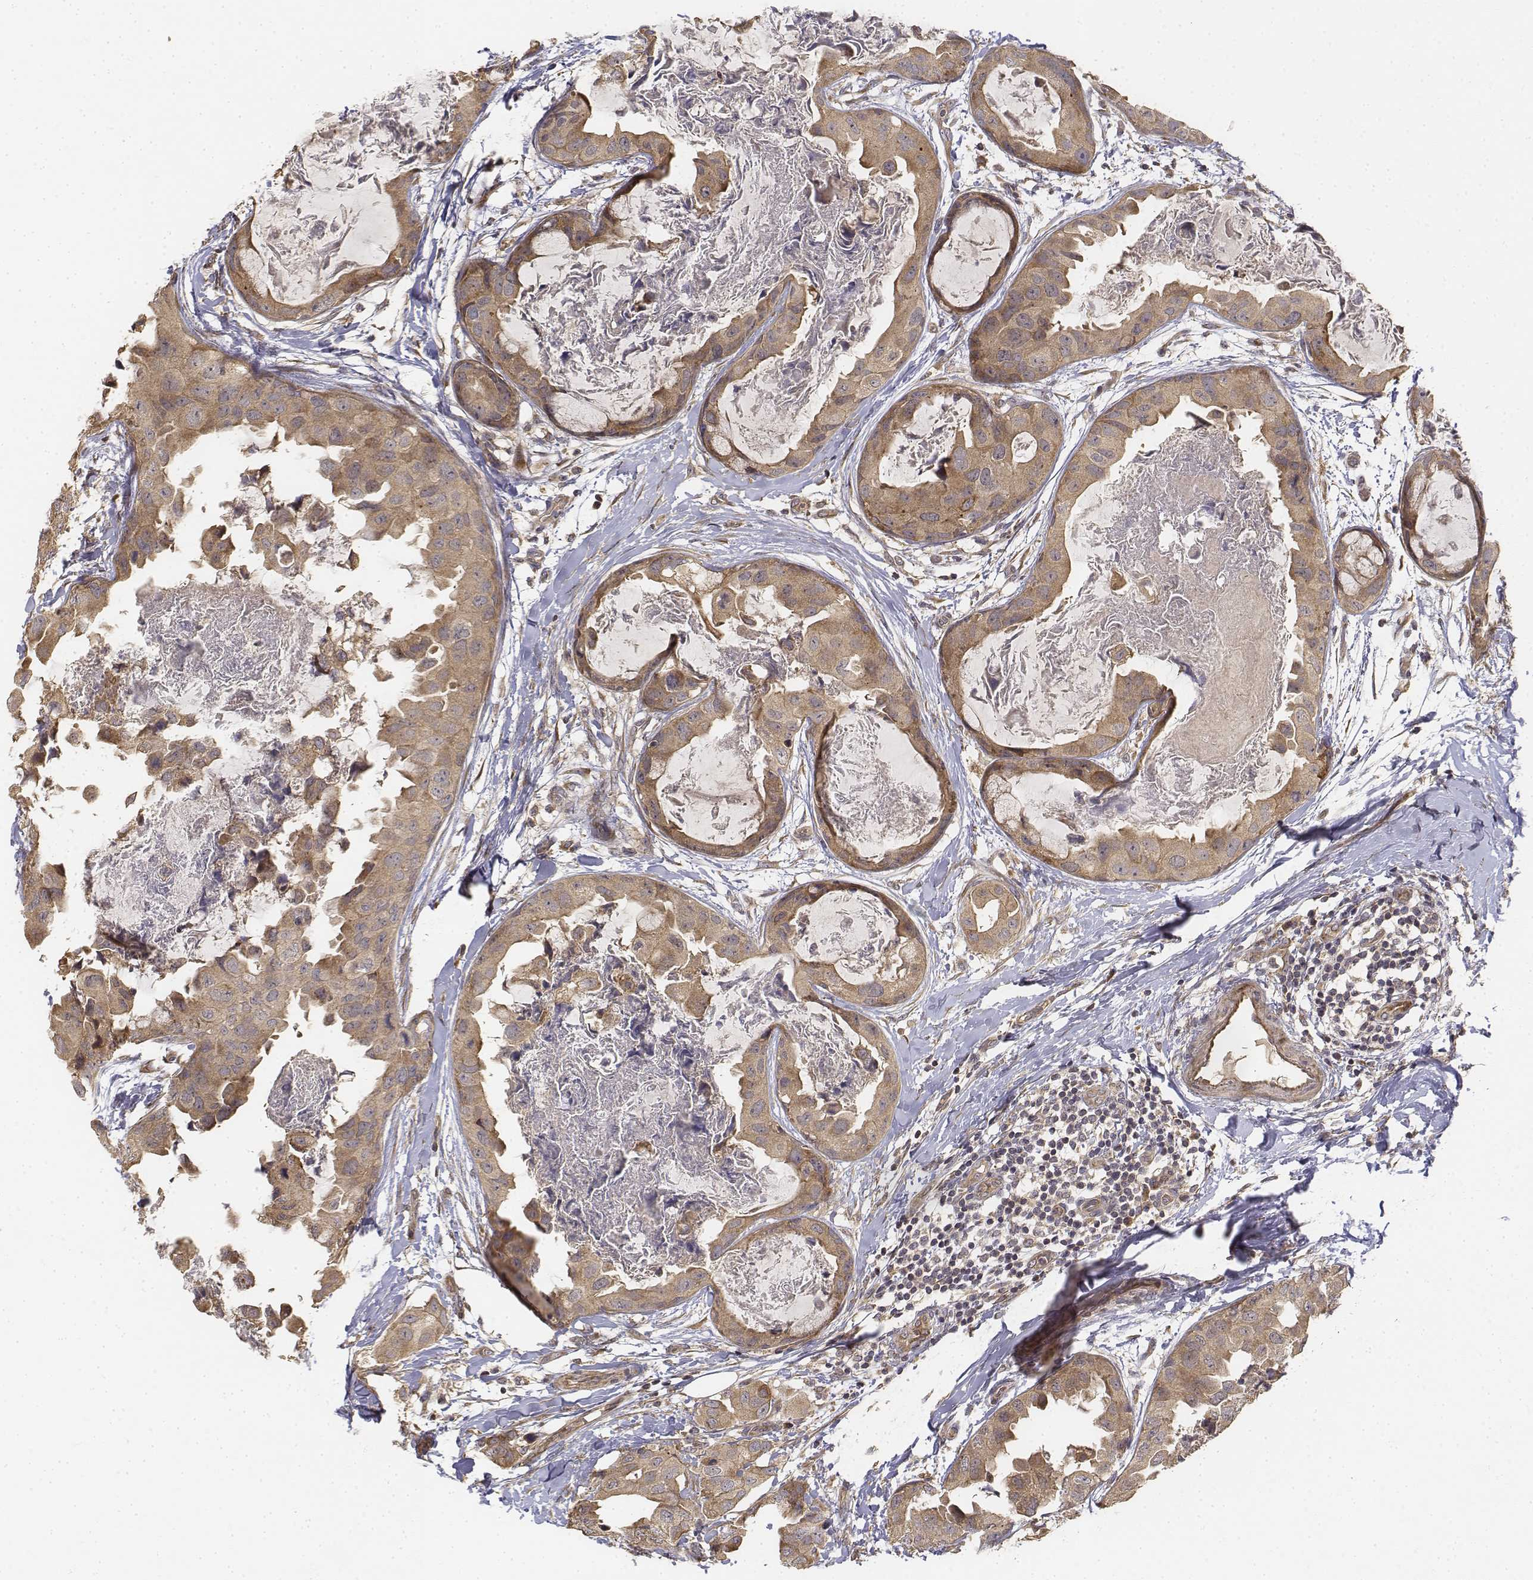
{"staining": {"intensity": "moderate", "quantity": ">75%", "location": "cytoplasmic/membranous"}, "tissue": "breast cancer", "cell_type": "Tumor cells", "image_type": "cancer", "snomed": [{"axis": "morphology", "description": "Normal tissue, NOS"}, {"axis": "morphology", "description": "Duct carcinoma"}, {"axis": "topography", "description": "Breast"}], "caption": "Breast cancer (invasive ductal carcinoma) stained for a protein (brown) displays moderate cytoplasmic/membranous positive positivity in approximately >75% of tumor cells.", "gene": "FBXO21", "patient": {"sex": "female", "age": 40}}